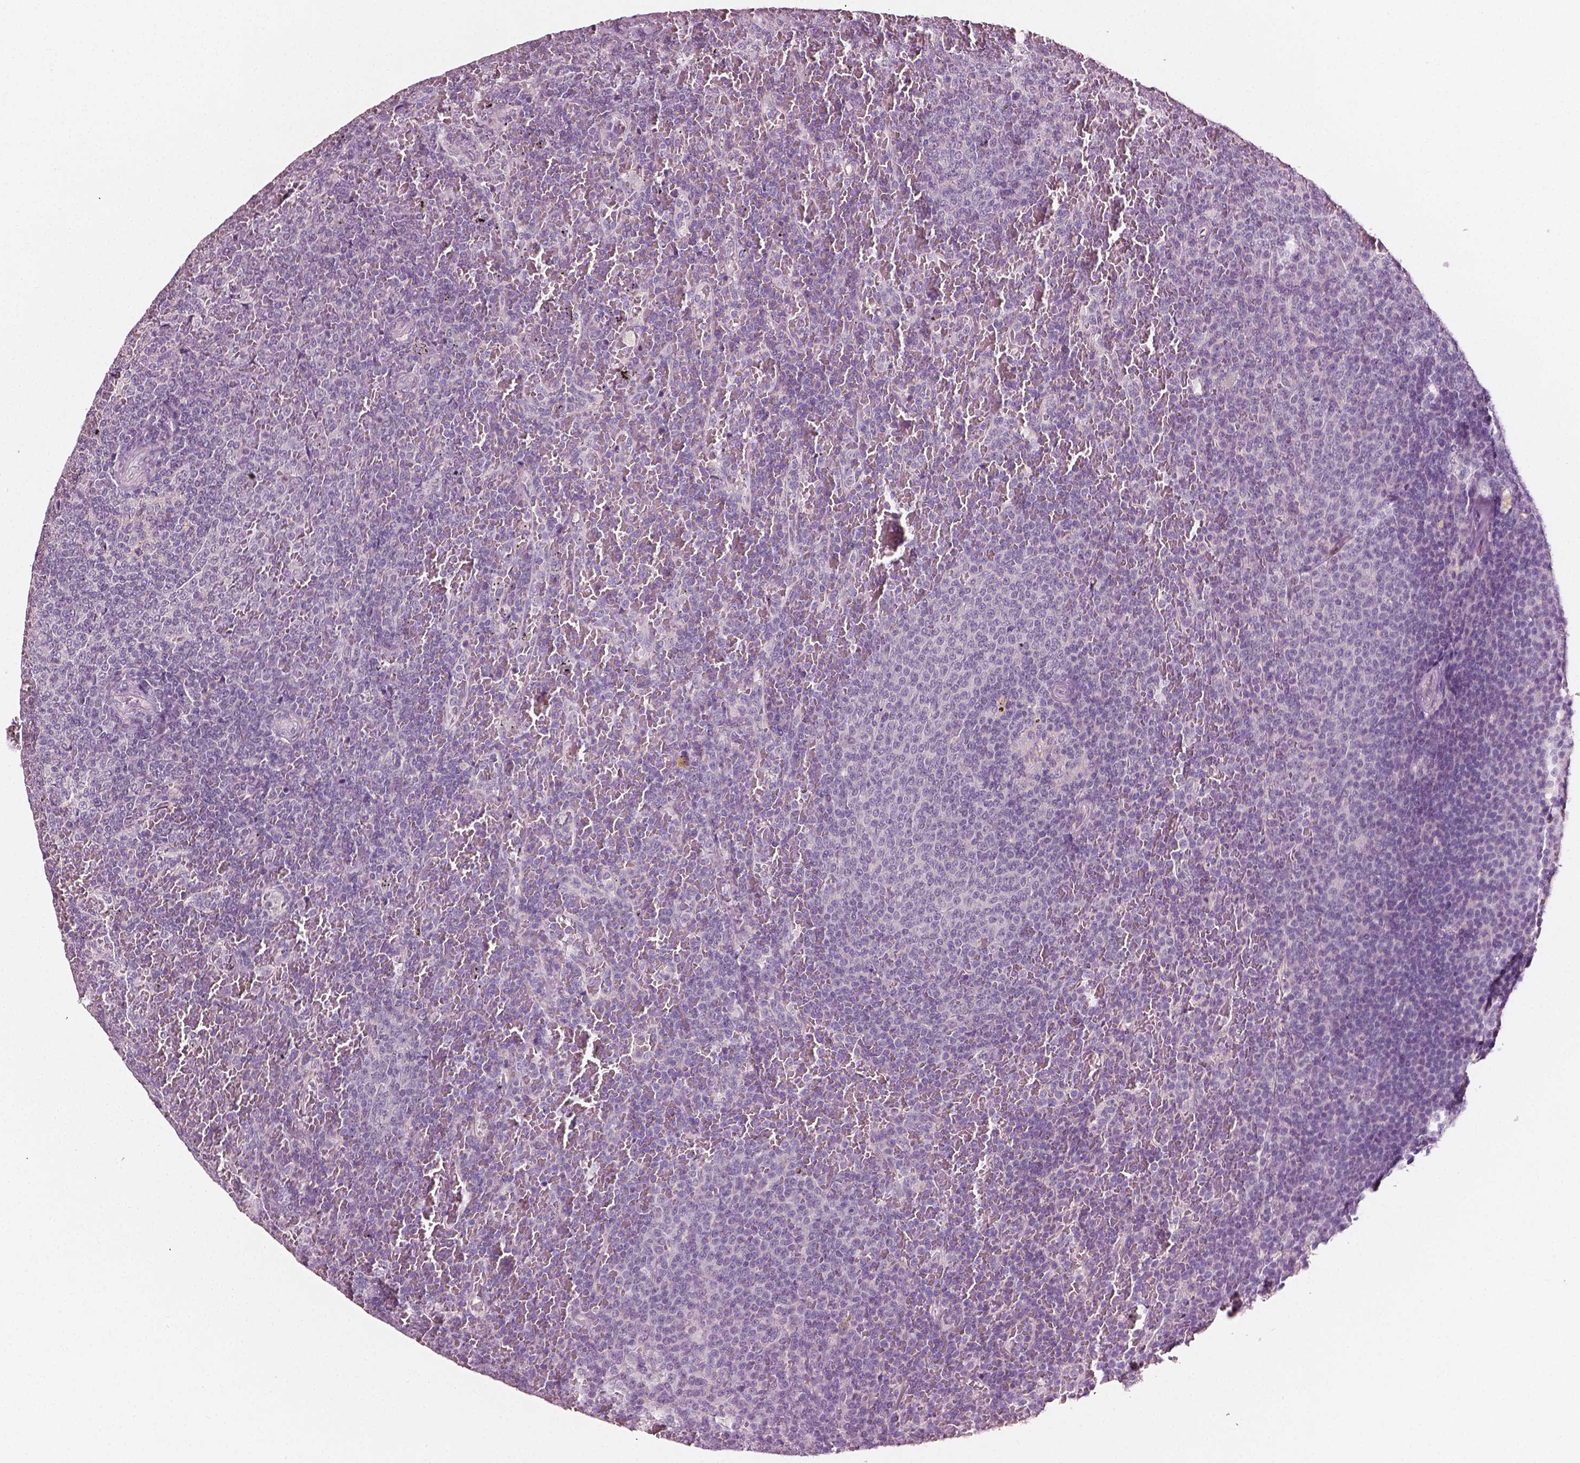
{"staining": {"intensity": "negative", "quantity": "none", "location": "none"}, "tissue": "lymphoma", "cell_type": "Tumor cells", "image_type": "cancer", "snomed": [{"axis": "morphology", "description": "Malignant lymphoma, non-Hodgkin's type, Low grade"}, {"axis": "topography", "description": "Spleen"}], "caption": "IHC histopathology image of neoplastic tissue: malignant lymphoma, non-Hodgkin's type (low-grade) stained with DAB (3,3'-diaminobenzidine) exhibits no significant protein expression in tumor cells.", "gene": "PLA2R1", "patient": {"sex": "female", "age": 77}}